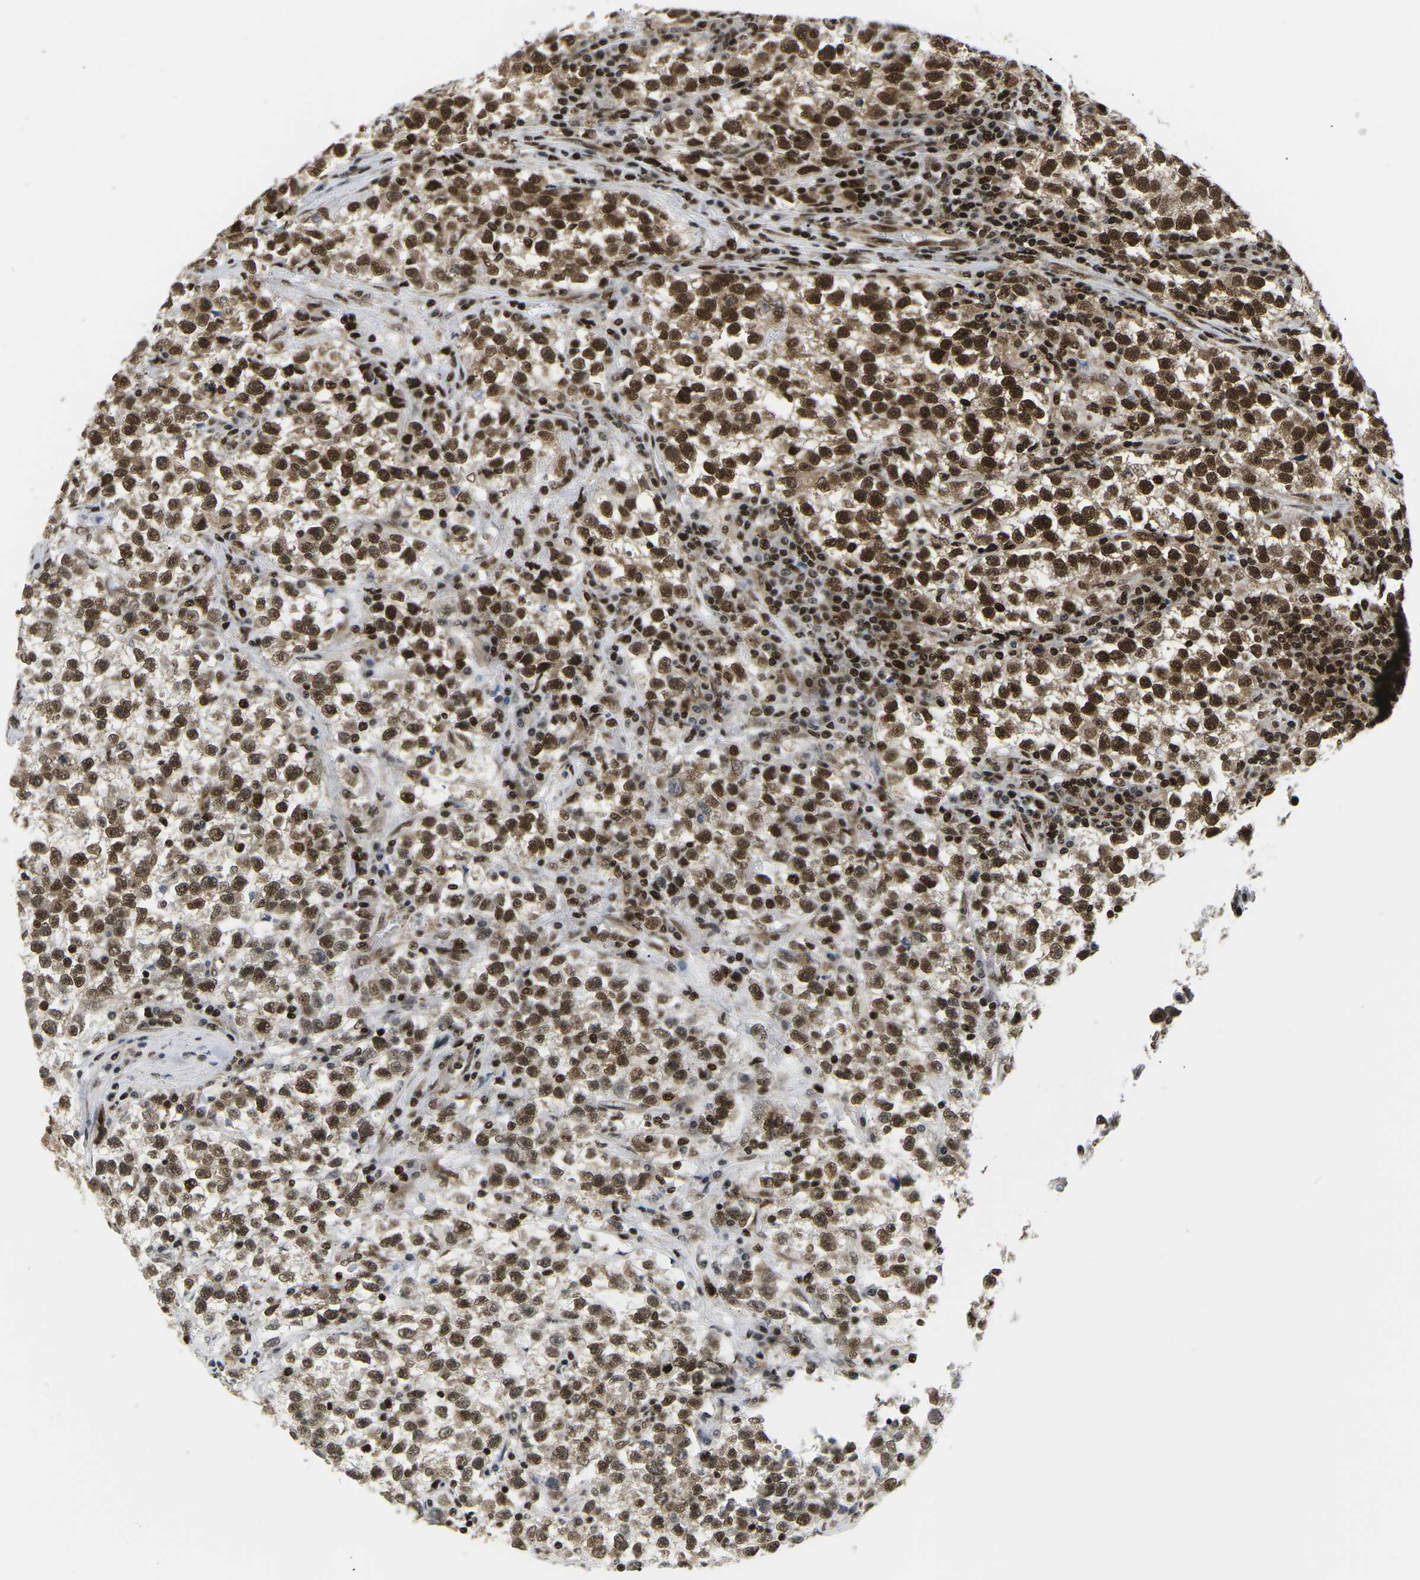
{"staining": {"intensity": "strong", "quantity": ">75%", "location": "nuclear"}, "tissue": "testis cancer", "cell_type": "Tumor cells", "image_type": "cancer", "snomed": [{"axis": "morphology", "description": "Seminoma, NOS"}, {"axis": "topography", "description": "Testis"}], "caption": "Human testis cancer stained for a protein (brown) demonstrates strong nuclear positive staining in approximately >75% of tumor cells.", "gene": "CELF1", "patient": {"sex": "male", "age": 22}}